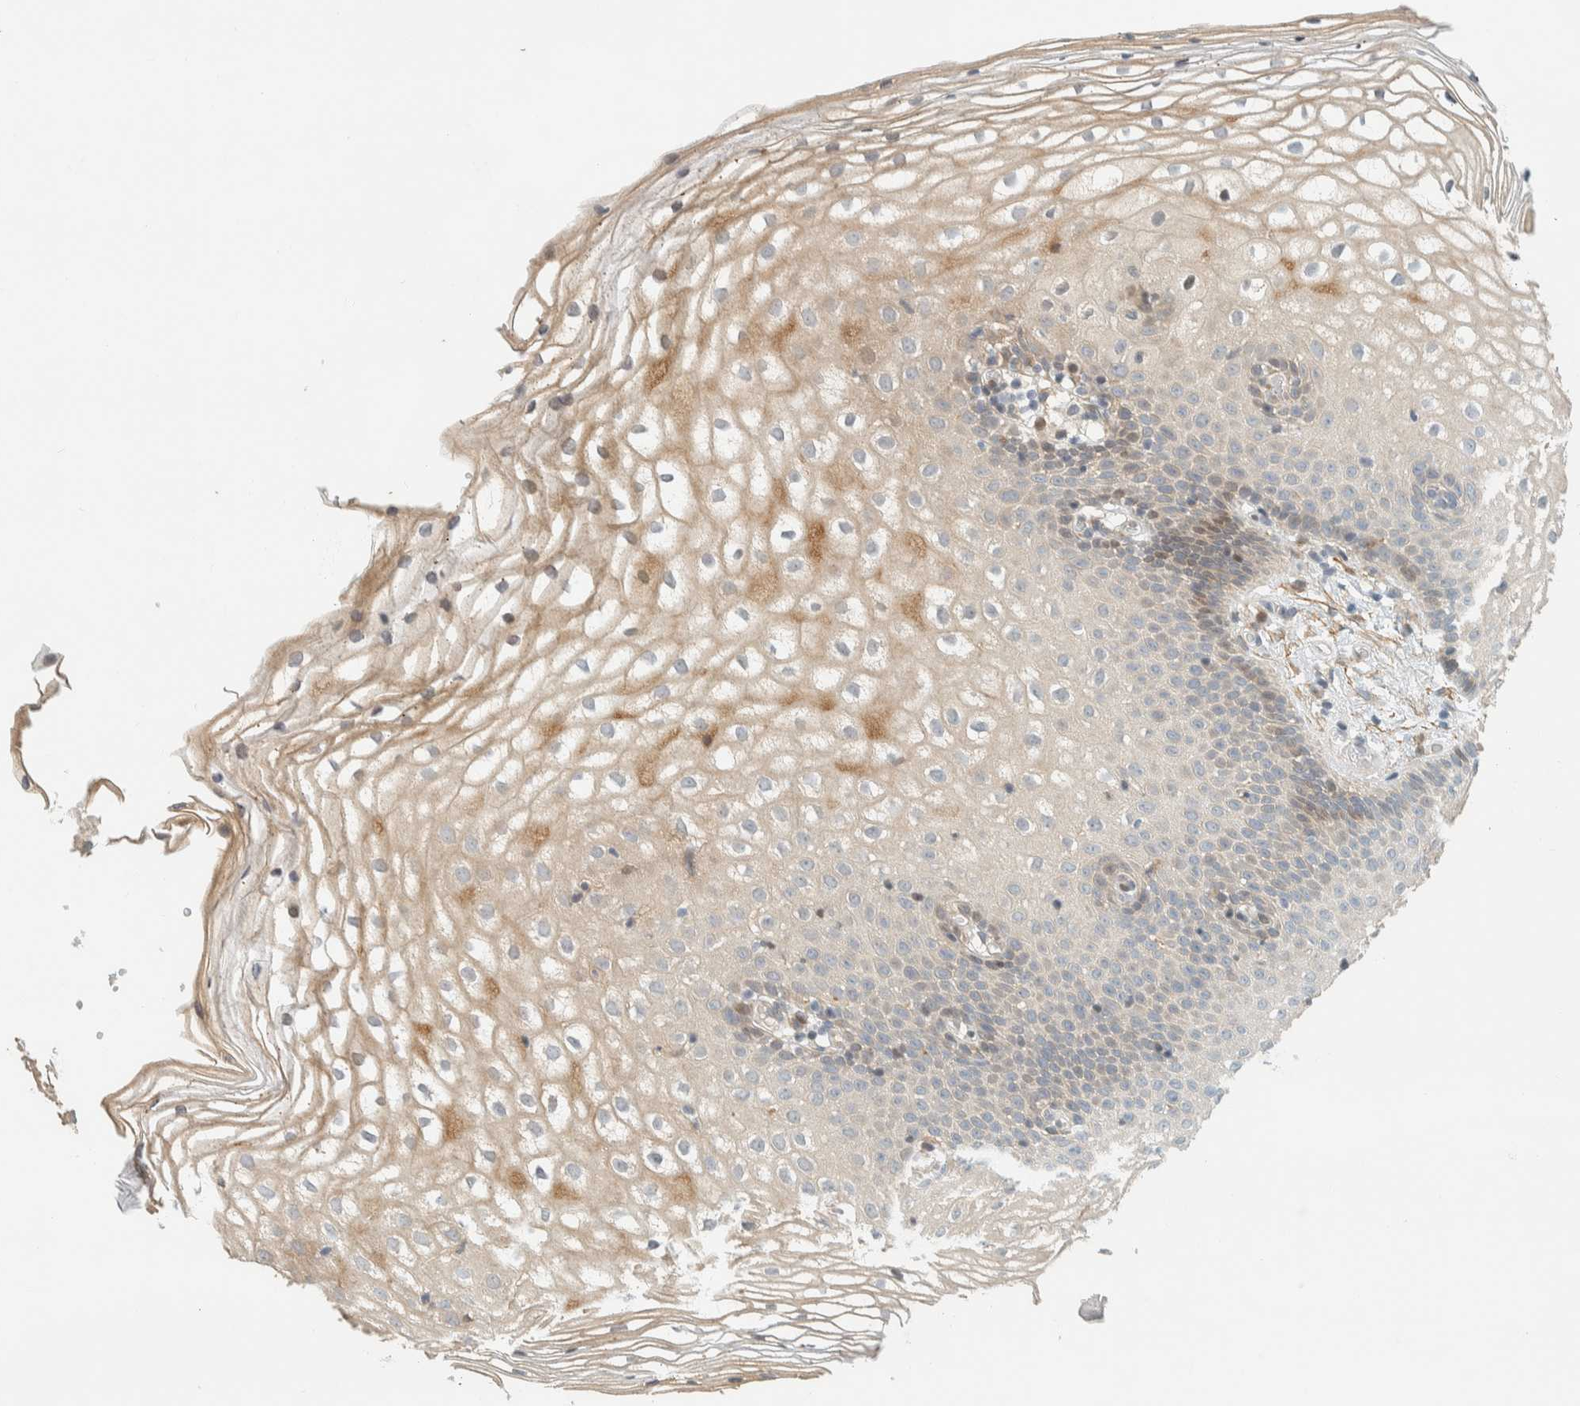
{"staining": {"intensity": "weak", "quantity": "<25%", "location": "cytoplasmic/membranous,nuclear"}, "tissue": "cervix", "cell_type": "Squamous epithelial cells", "image_type": "normal", "snomed": [{"axis": "morphology", "description": "Normal tissue, NOS"}, {"axis": "topography", "description": "Cervix"}], "caption": "Squamous epithelial cells show no significant staining in normal cervix.", "gene": "CCDC171", "patient": {"sex": "female", "age": 72}}